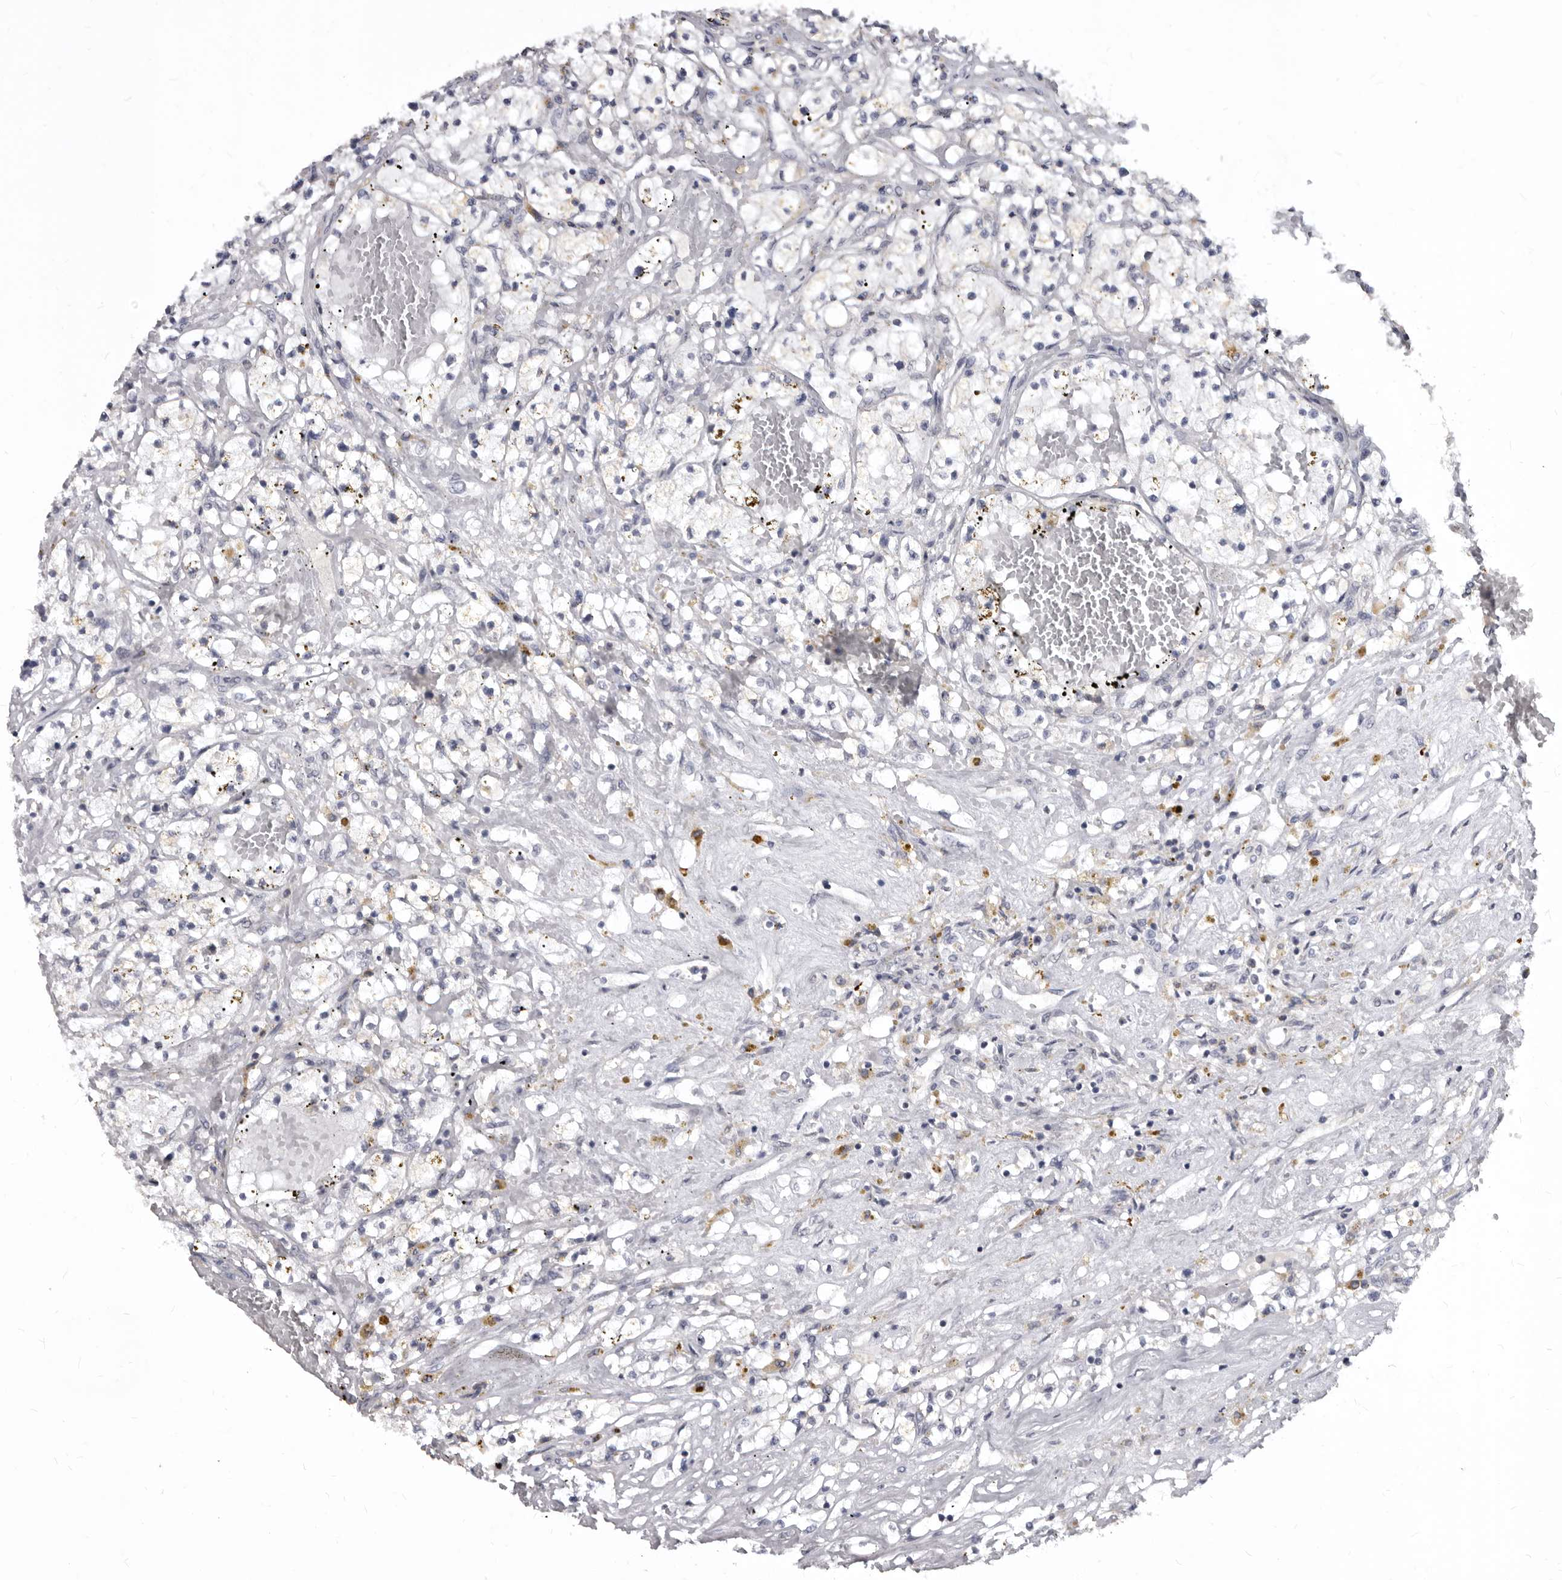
{"staining": {"intensity": "negative", "quantity": "none", "location": "none"}, "tissue": "renal cancer", "cell_type": "Tumor cells", "image_type": "cancer", "snomed": [{"axis": "morphology", "description": "Normal tissue, NOS"}, {"axis": "morphology", "description": "Adenocarcinoma, NOS"}, {"axis": "topography", "description": "Kidney"}], "caption": "Immunohistochemistry (IHC) photomicrograph of neoplastic tissue: human renal cancer stained with DAB displays no significant protein staining in tumor cells.", "gene": "SULT1E1", "patient": {"sex": "male", "age": 68}}